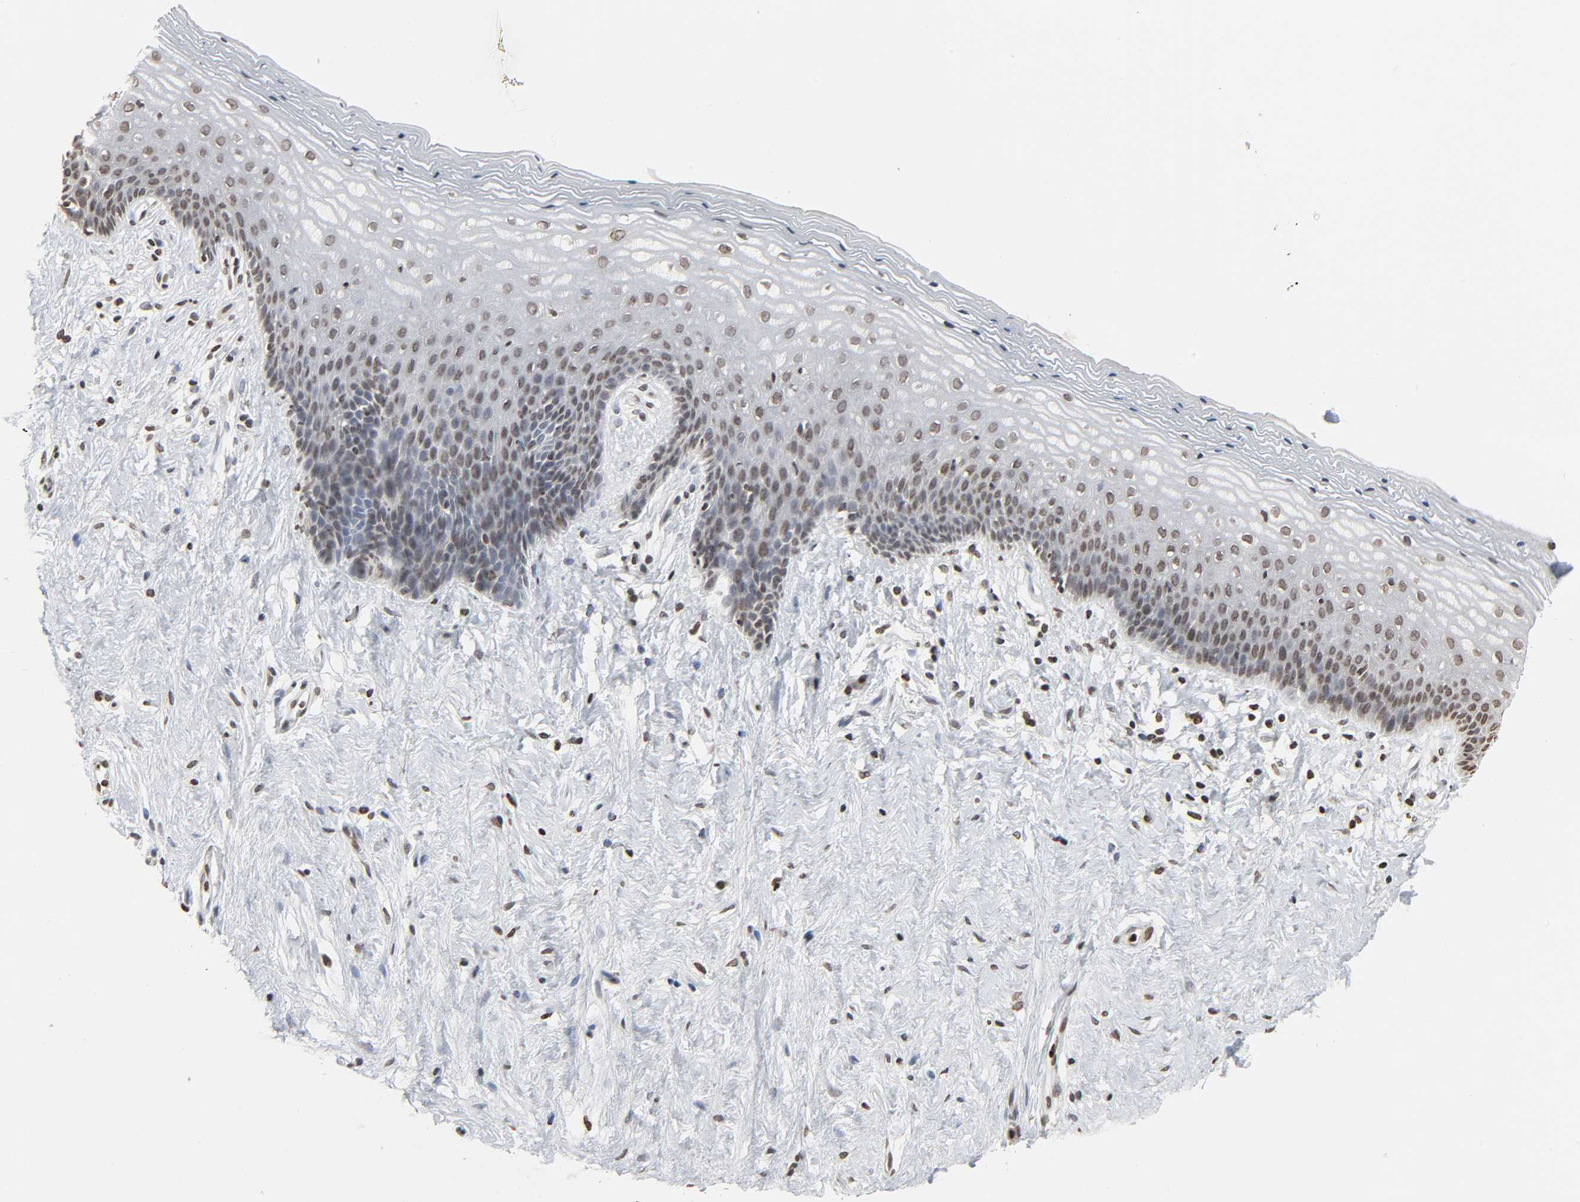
{"staining": {"intensity": "moderate", "quantity": ">75%", "location": "nuclear"}, "tissue": "vagina", "cell_type": "Squamous epithelial cells", "image_type": "normal", "snomed": [{"axis": "morphology", "description": "Normal tissue, NOS"}, {"axis": "topography", "description": "Vagina"}], "caption": "Immunohistochemical staining of unremarkable human vagina demonstrates >75% levels of moderate nuclear protein staining in about >75% of squamous epithelial cells.", "gene": "ELAVL1", "patient": {"sex": "female", "age": 44}}